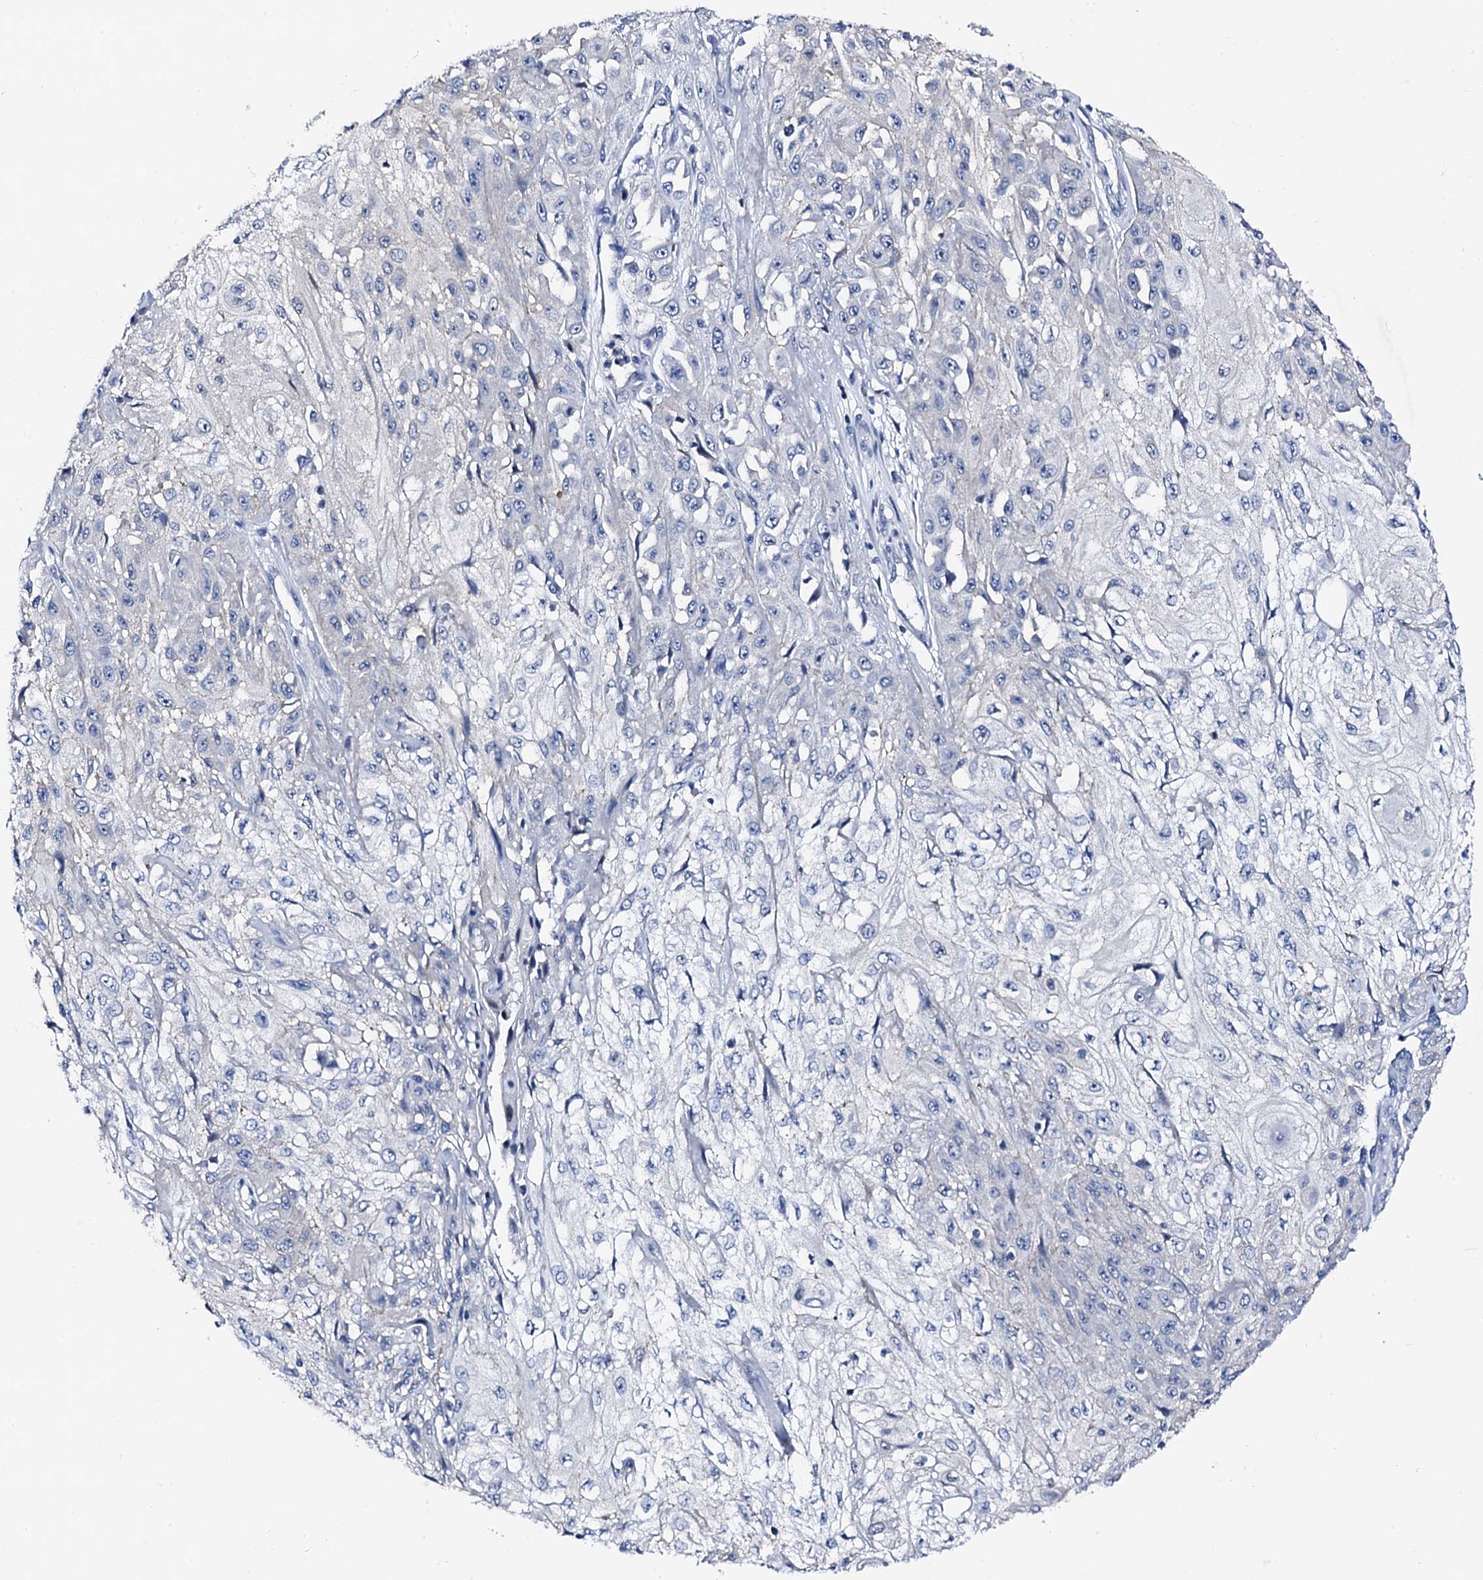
{"staining": {"intensity": "negative", "quantity": "none", "location": "none"}, "tissue": "skin cancer", "cell_type": "Tumor cells", "image_type": "cancer", "snomed": [{"axis": "morphology", "description": "Squamous cell carcinoma, NOS"}, {"axis": "morphology", "description": "Squamous cell carcinoma, metastatic, NOS"}, {"axis": "topography", "description": "Skin"}, {"axis": "topography", "description": "Lymph node"}], "caption": "Skin metastatic squamous cell carcinoma stained for a protein using IHC displays no staining tumor cells.", "gene": "TRAFD1", "patient": {"sex": "male", "age": 75}}